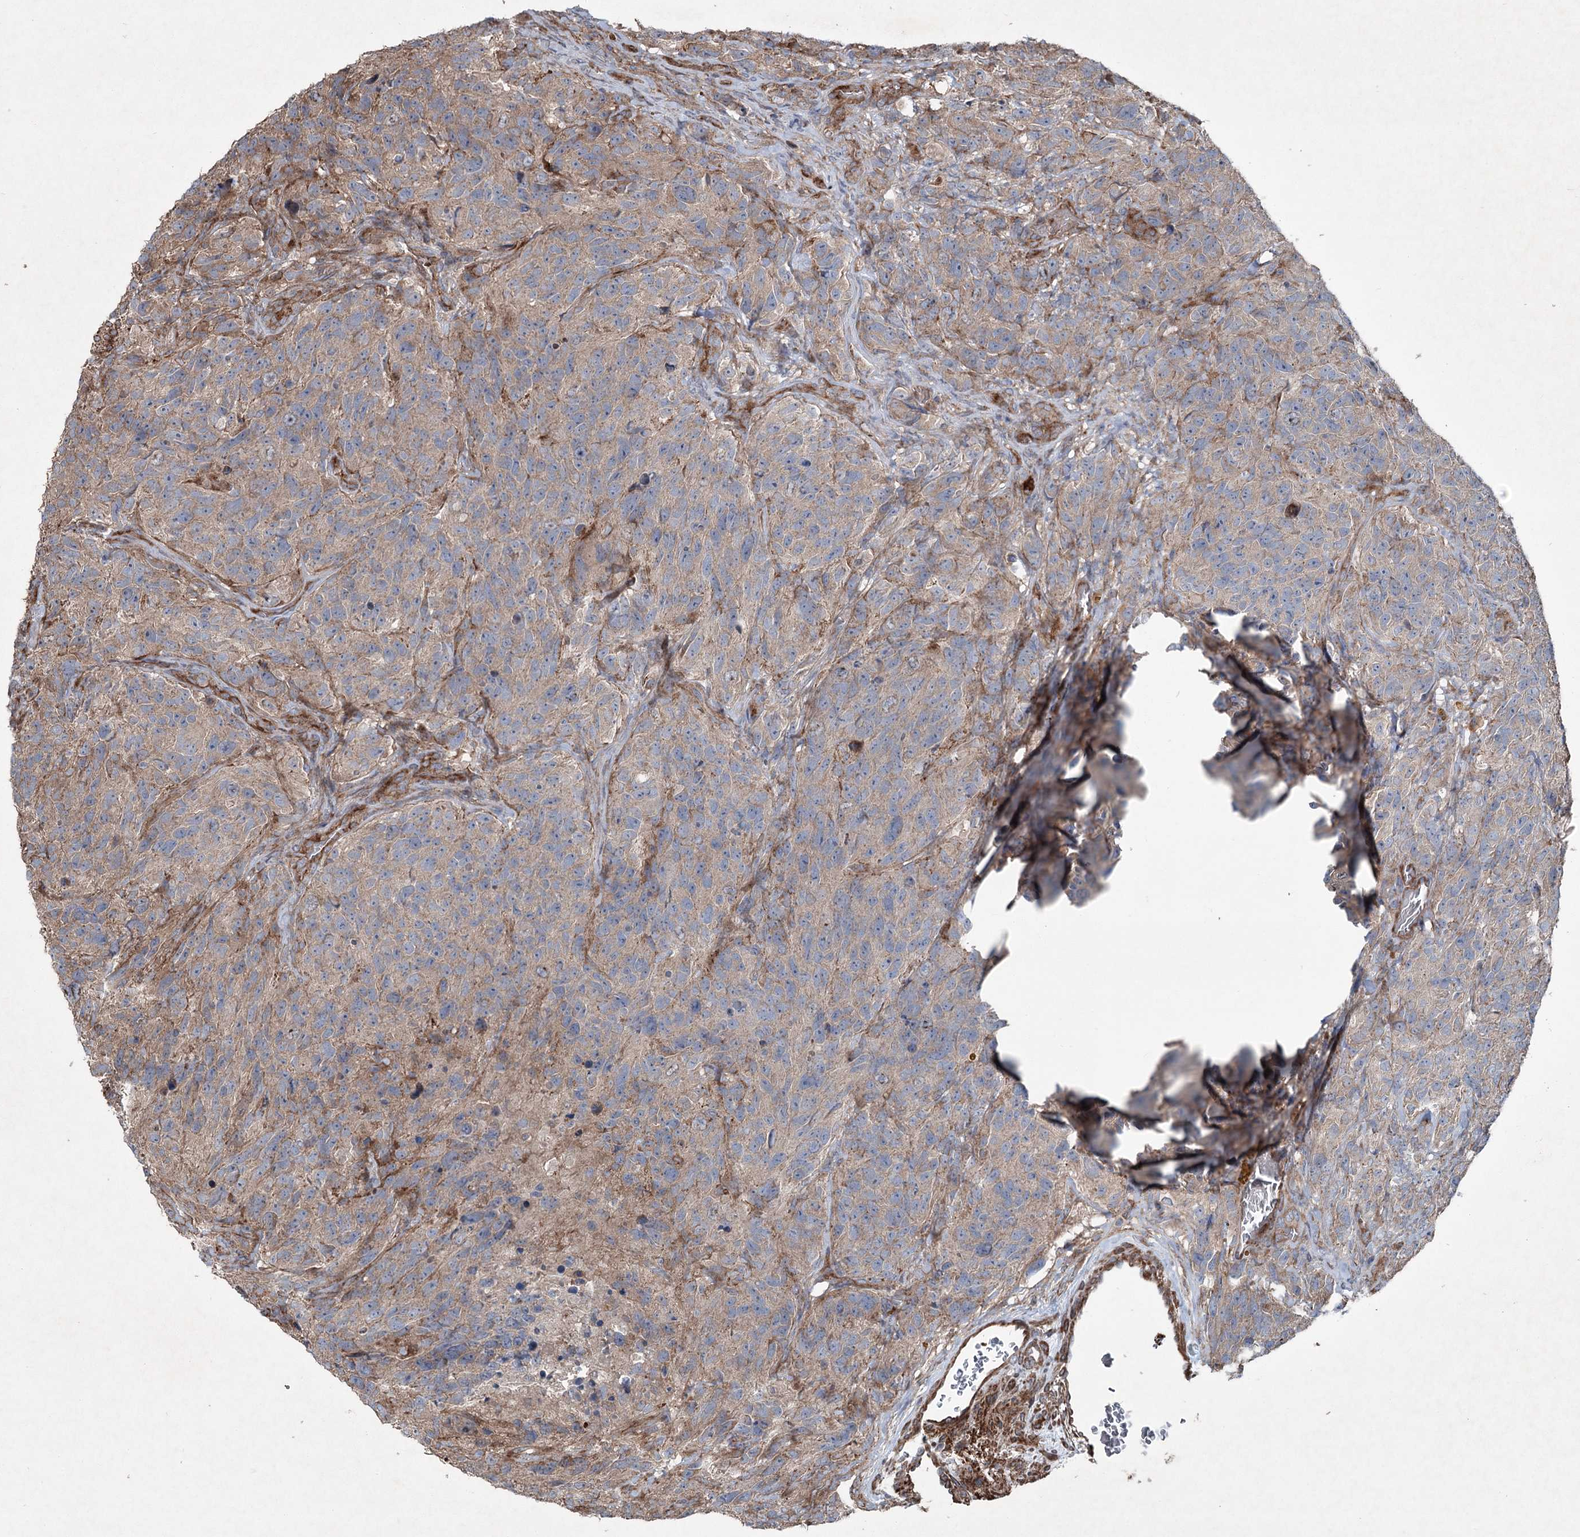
{"staining": {"intensity": "moderate", "quantity": ">75%", "location": "cytoplasmic/membranous"}, "tissue": "glioma", "cell_type": "Tumor cells", "image_type": "cancer", "snomed": [{"axis": "morphology", "description": "Glioma, malignant, High grade"}, {"axis": "topography", "description": "Brain"}], "caption": "Tumor cells display medium levels of moderate cytoplasmic/membranous staining in about >75% of cells in human high-grade glioma (malignant).", "gene": "SERINC5", "patient": {"sex": "male", "age": 69}}